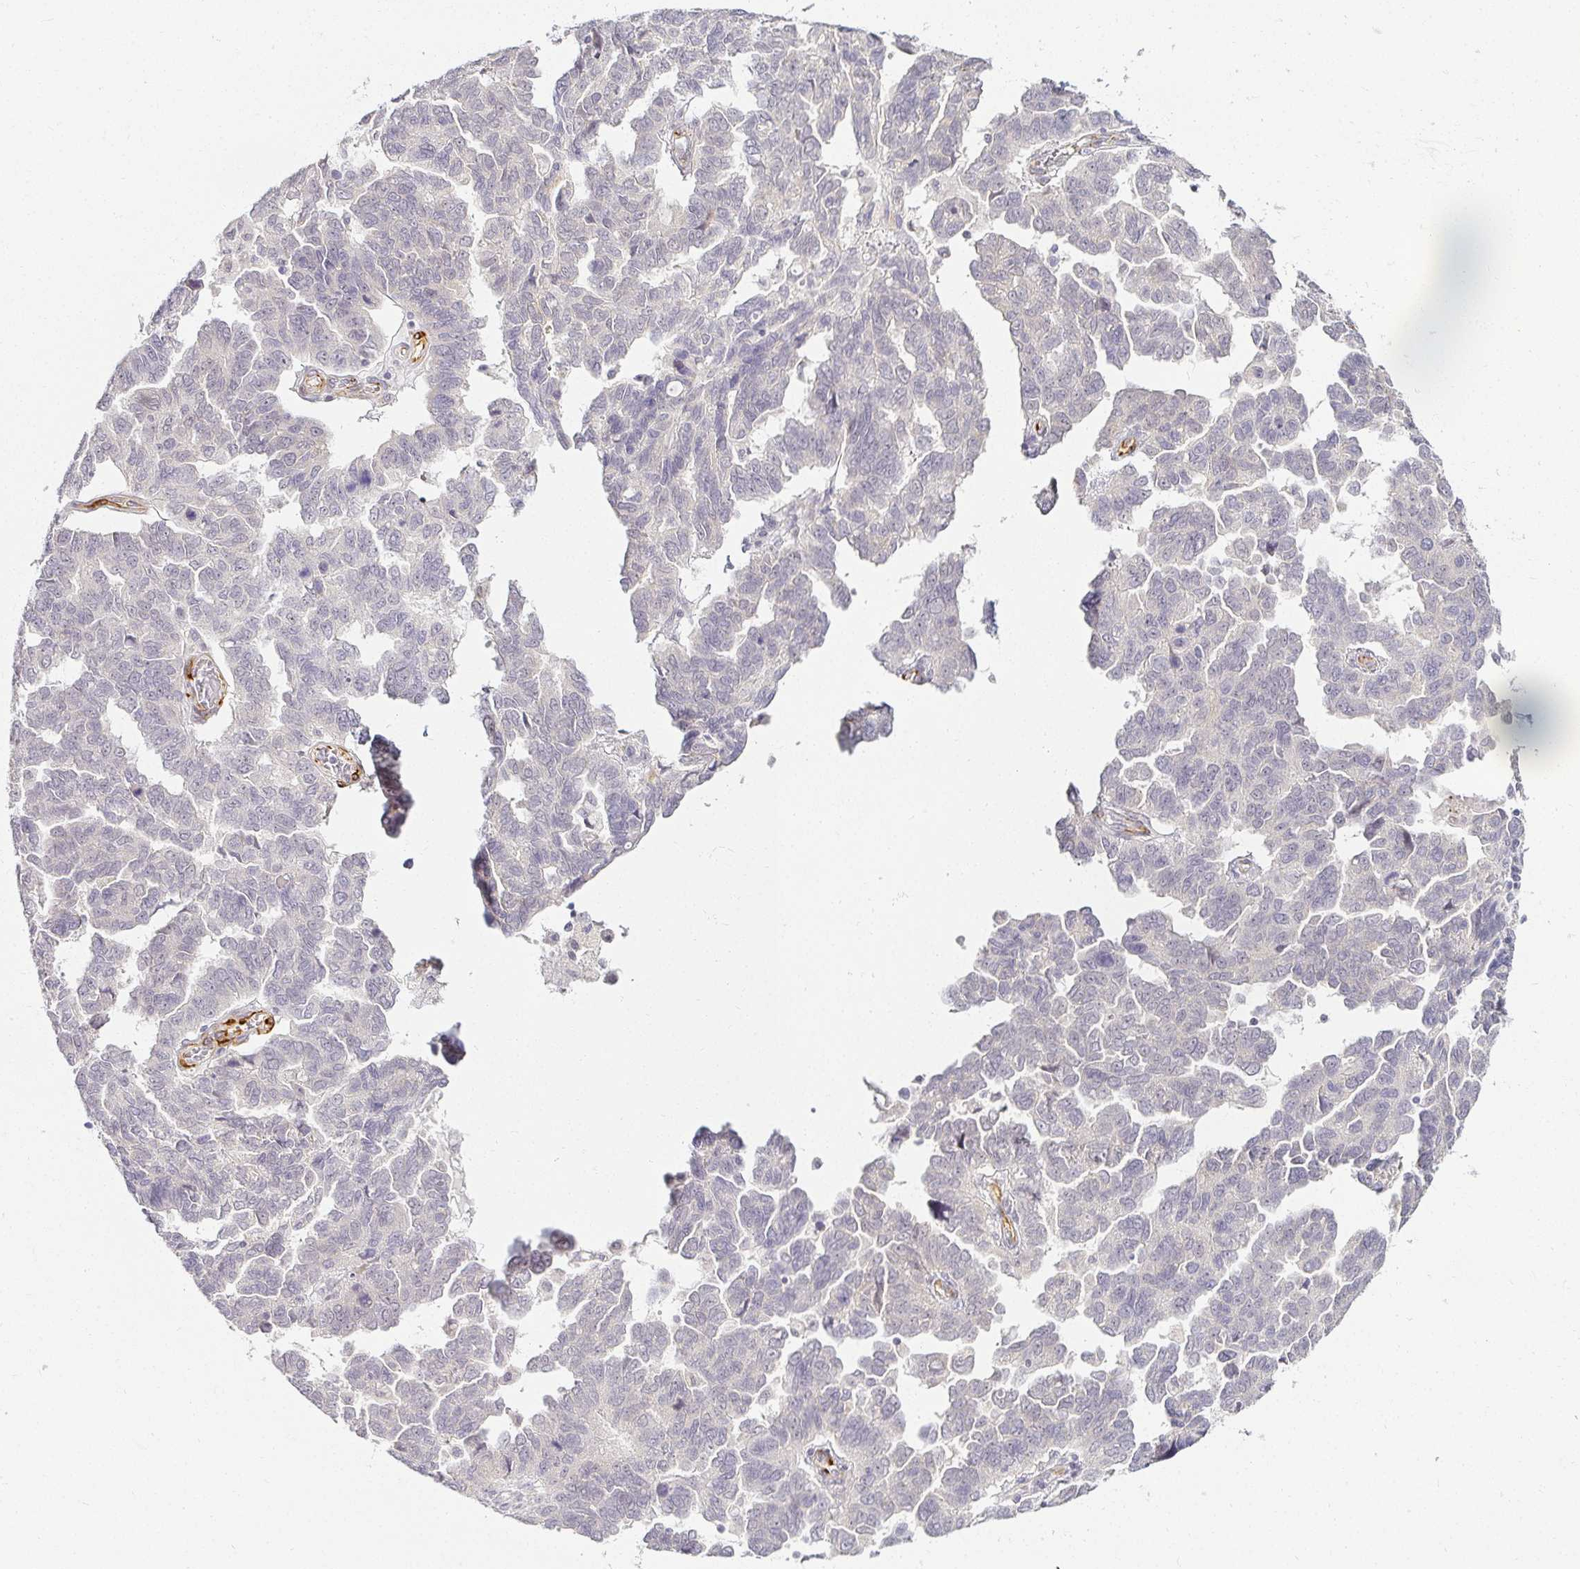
{"staining": {"intensity": "negative", "quantity": "none", "location": "none"}, "tissue": "ovarian cancer", "cell_type": "Tumor cells", "image_type": "cancer", "snomed": [{"axis": "morphology", "description": "Cystadenocarcinoma, serous, NOS"}, {"axis": "topography", "description": "Ovary"}], "caption": "This is an immunohistochemistry micrograph of ovarian cancer (serous cystadenocarcinoma). There is no expression in tumor cells.", "gene": "ACAN", "patient": {"sex": "female", "age": 64}}